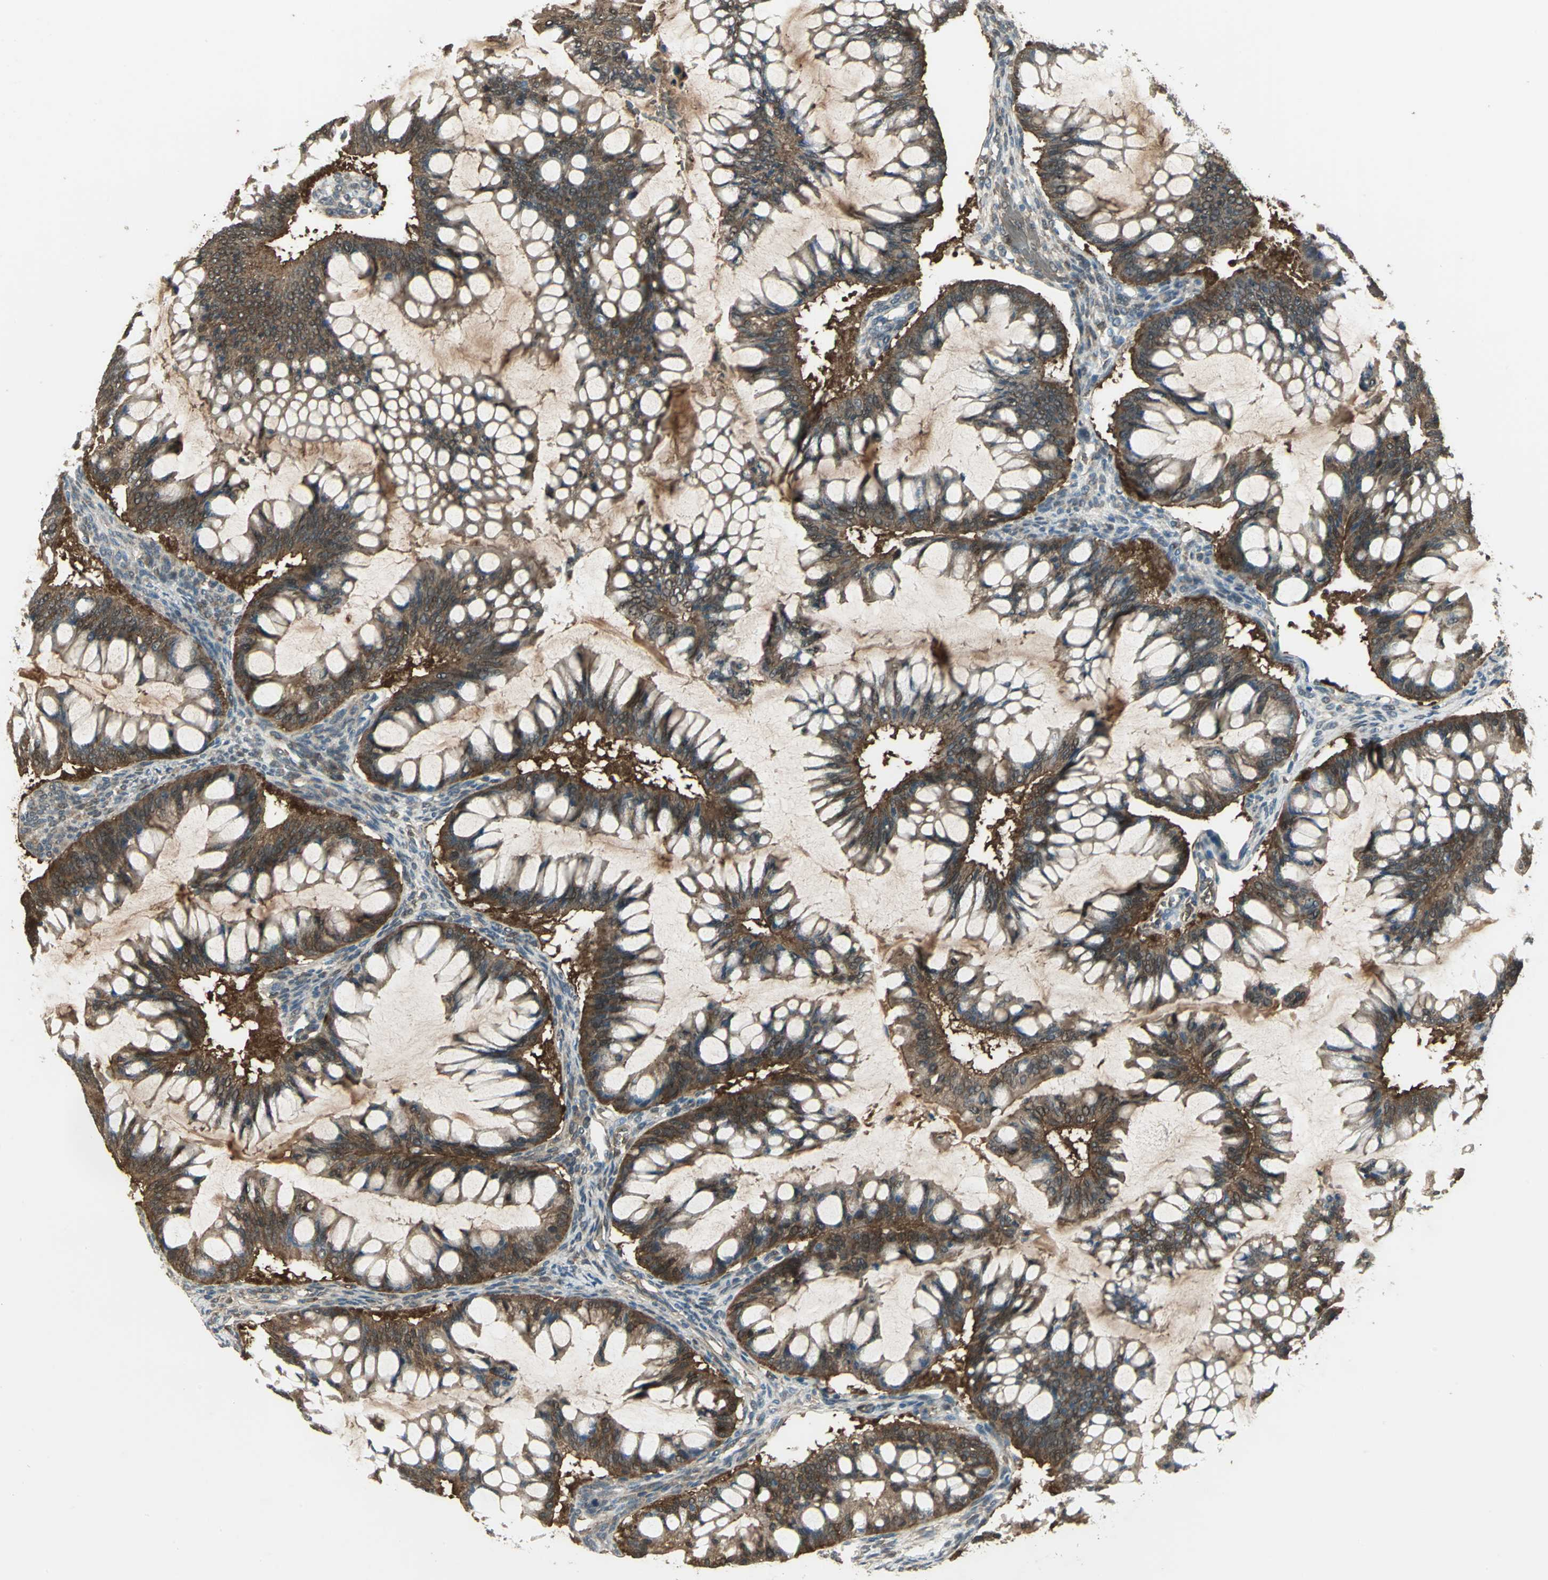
{"staining": {"intensity": "strong", "quantity": ">75%", "location": "cytoplasmic/membranous"}, "tissue": "ovarian cancer", "cell_type": "Tumor cells", "image_type": "cancer", "snomed": [{"axis": "morphology", "description": "Cystadenocarcinoma, mucinous, NOS"}, {"axis": "topography", "description": "Ovary"}], "caption": "Protein expression analysis of ovarian cancer (mucinous cystadenocarcinoma) reveals strong cytoplasmic/membranous positivity in about >75% of tumor cells.", "gene": "DDAH1", "patient": {"sex": "female", "age": 73}}